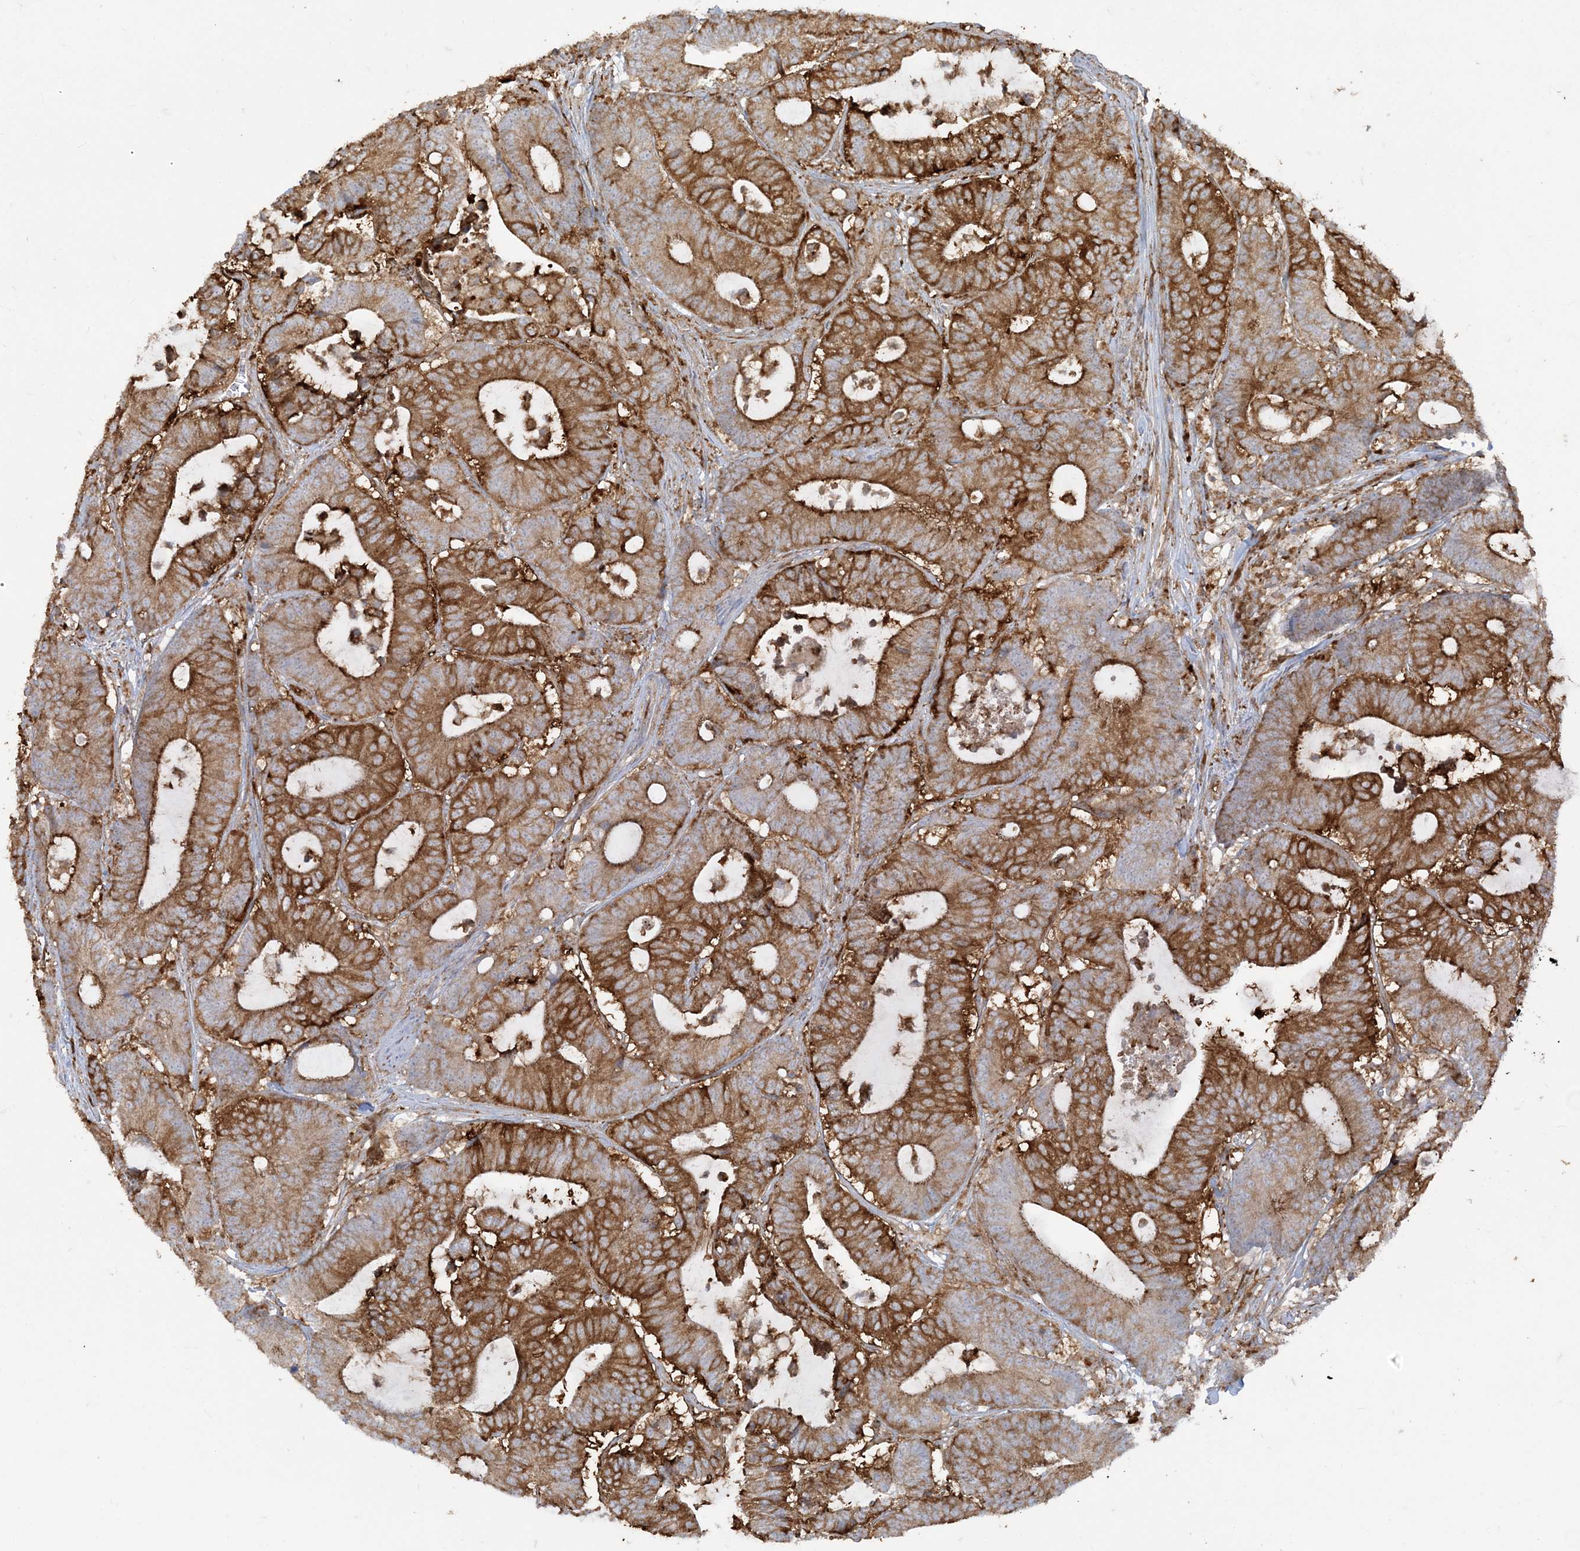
{"staining": {"intensity": "strong", "quantity": ">75%", "location": "cytoplasmic/membranous"}, "tissue": "colorectal cancer", "cell_type": "Tumor cells", "image_type": "cancer", "snomed": [{"axis": "morphology", "description": "Adenocarcinoma, NOS"}, {"axis": "topography", "description": "Colon"}], "caption": "Colorectal cancer stained with a brown dye reveals strong cytoplasmic/membranous positive positivity in approximately >75% of tumor cells.", "gene": "DERL3", "patient": {"sex": "female", "age": 84}}